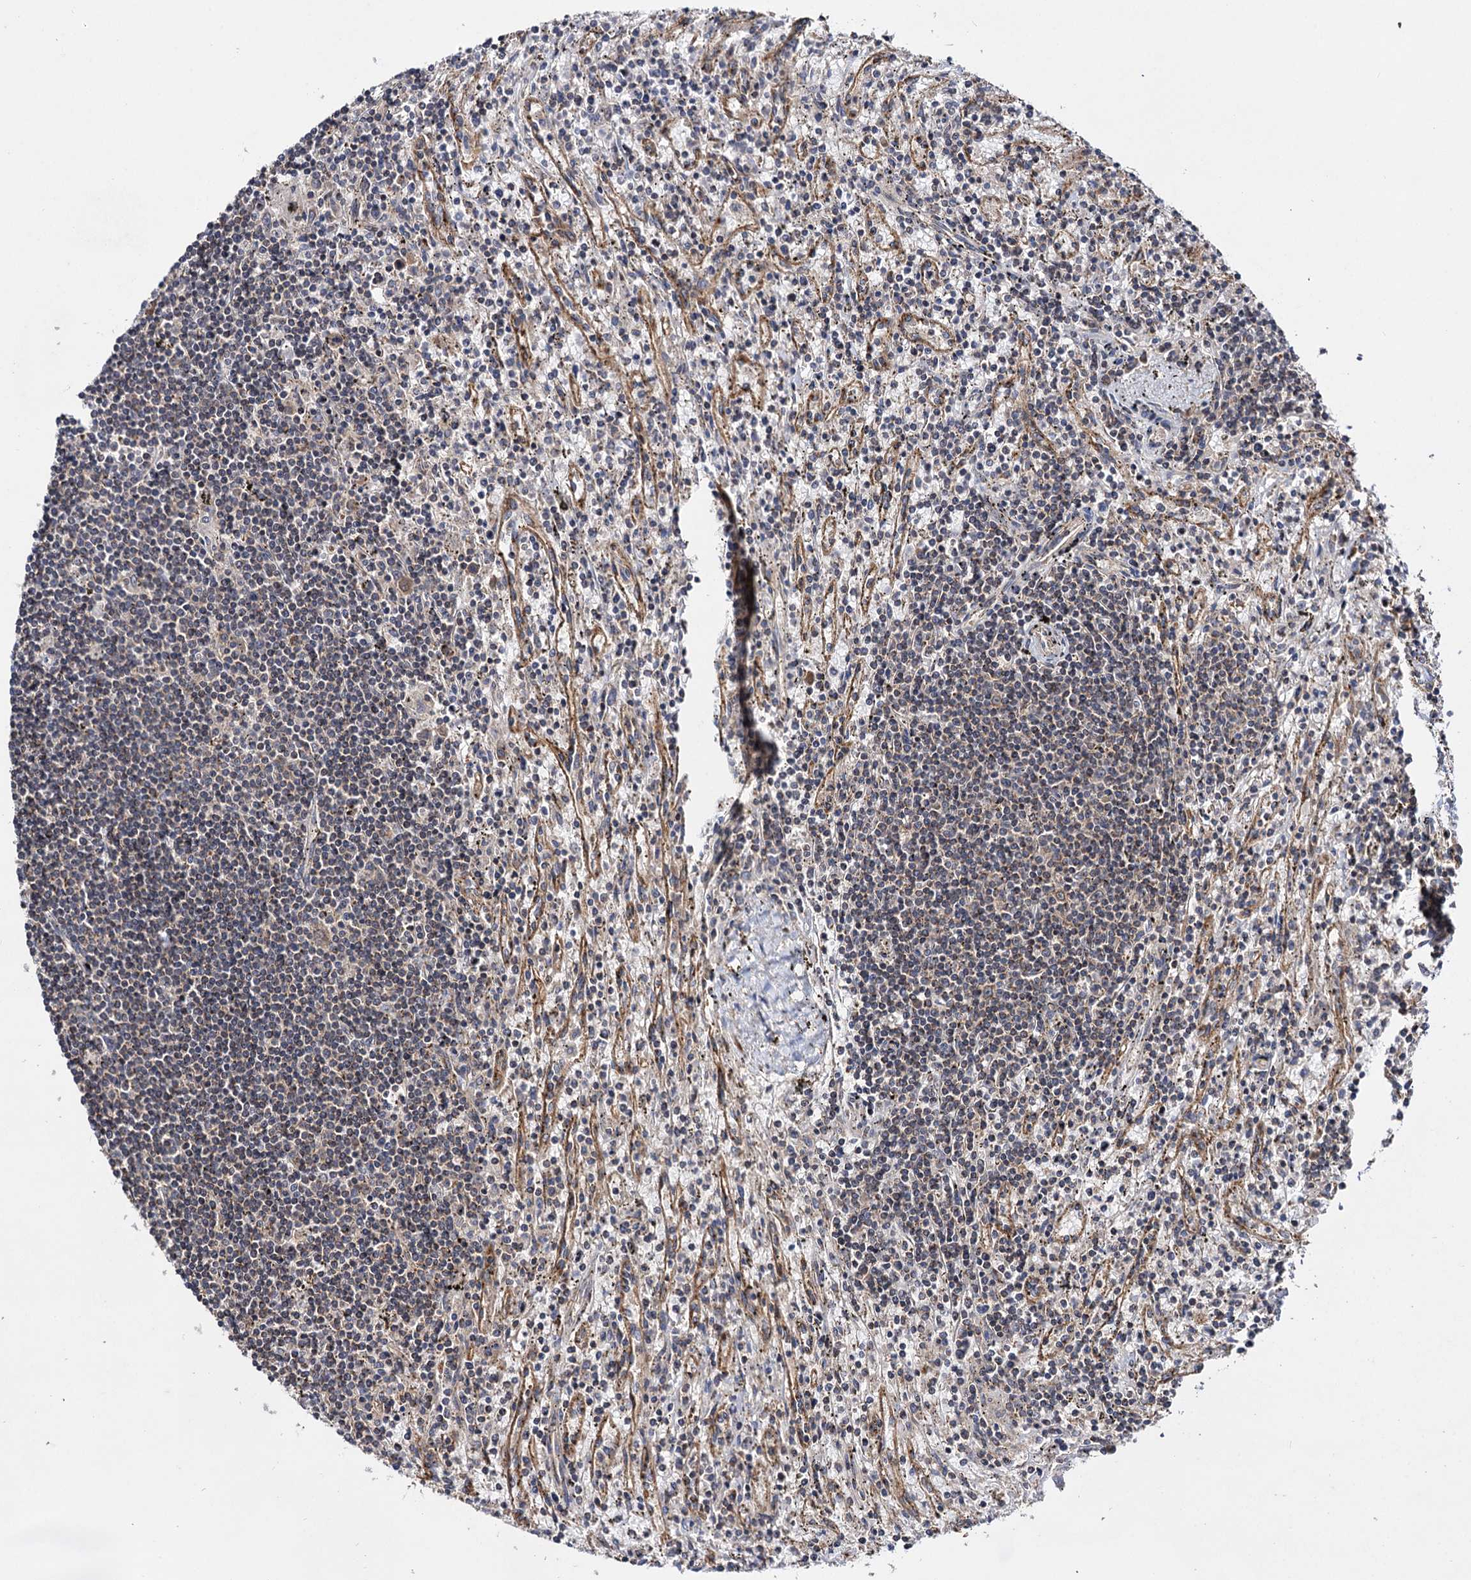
{"staining": {"intensity": "weak", "quantity": "<25%", "location": "cytoplasmic/membranous"}, "tissue": "lymphoma", "cell_type": "Tumor cells", "image_type": "cancer", "snomed": [{"axis": "morphology", "description": "Malignant lymphoma, non-Hodgkin's type, Low grade"}, {"axis": "topography", "description": "Spleen"}], "caption": "High power microscopy histopathology image of an immunohistochemistry (IHC) image of low-grade malignant lymphoma, non-Hodgkin's type, revealing no significant positivity in tumor cells.", "gene": "CEP76", "patient": {"sex": "male", "age": 76}}